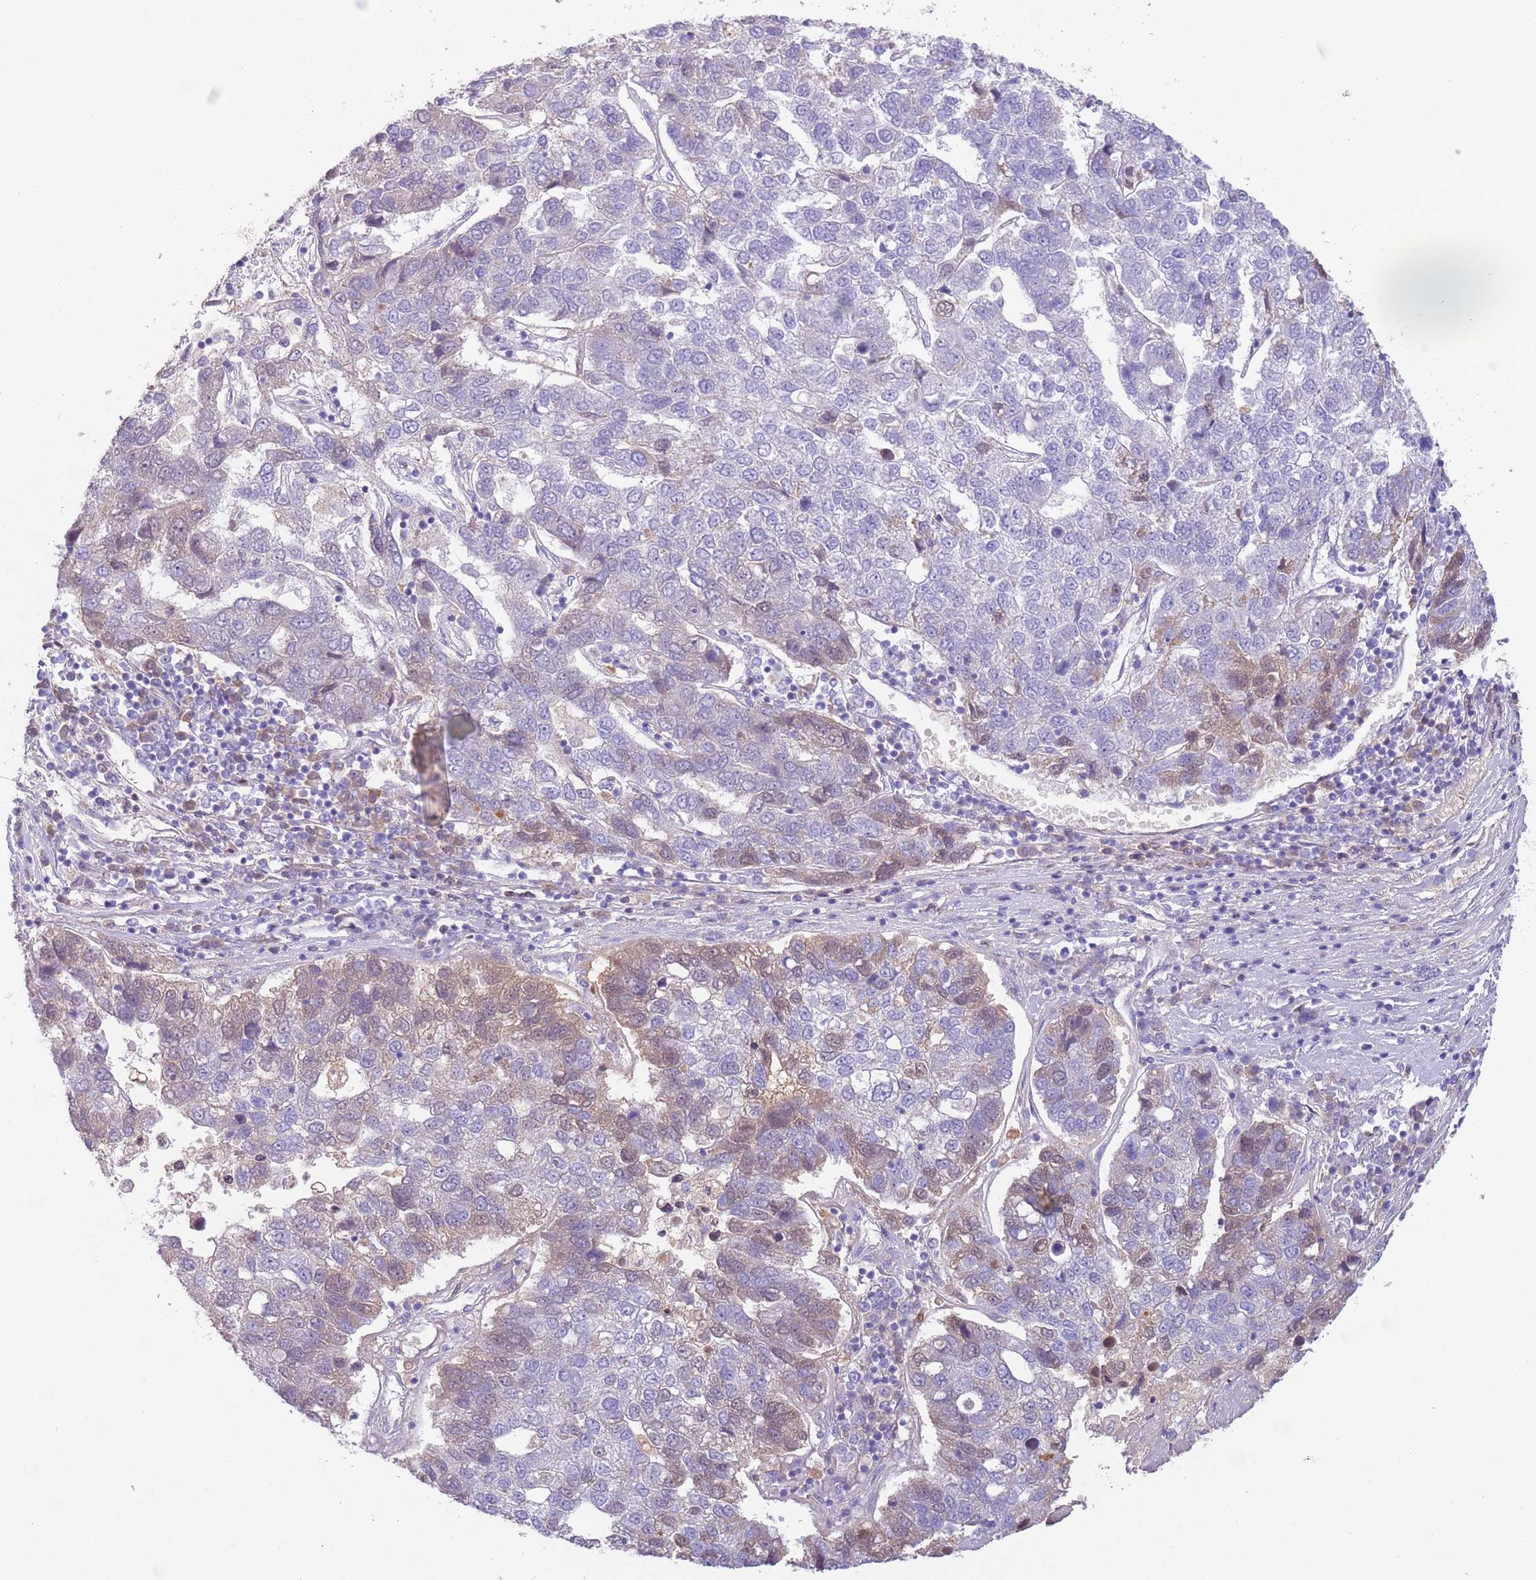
{"staining": {"intensity": "weak", "quantity": "<25%", "location": "cytoplasmic/membranous"}, "tissue": "pancreatic cancer", "cell_type": "Tumor cells", "image_type": "cancer", "snomed": [{"axis": "morphology", "description": "Adenocarcinoma, NOS"}, {"axis": "topography", "description": "Pancreas"}], "caption": "An immunohistochemistry (IHC) micrograph of pancreatic cancer is shown. There is no staining in tumor cells of pancreatic cancer. (DAB IHC visualized using brightfield microscopy, high magnification).", "gene": "IGFL4", "patient": {"sex": "female", "age": 61}}